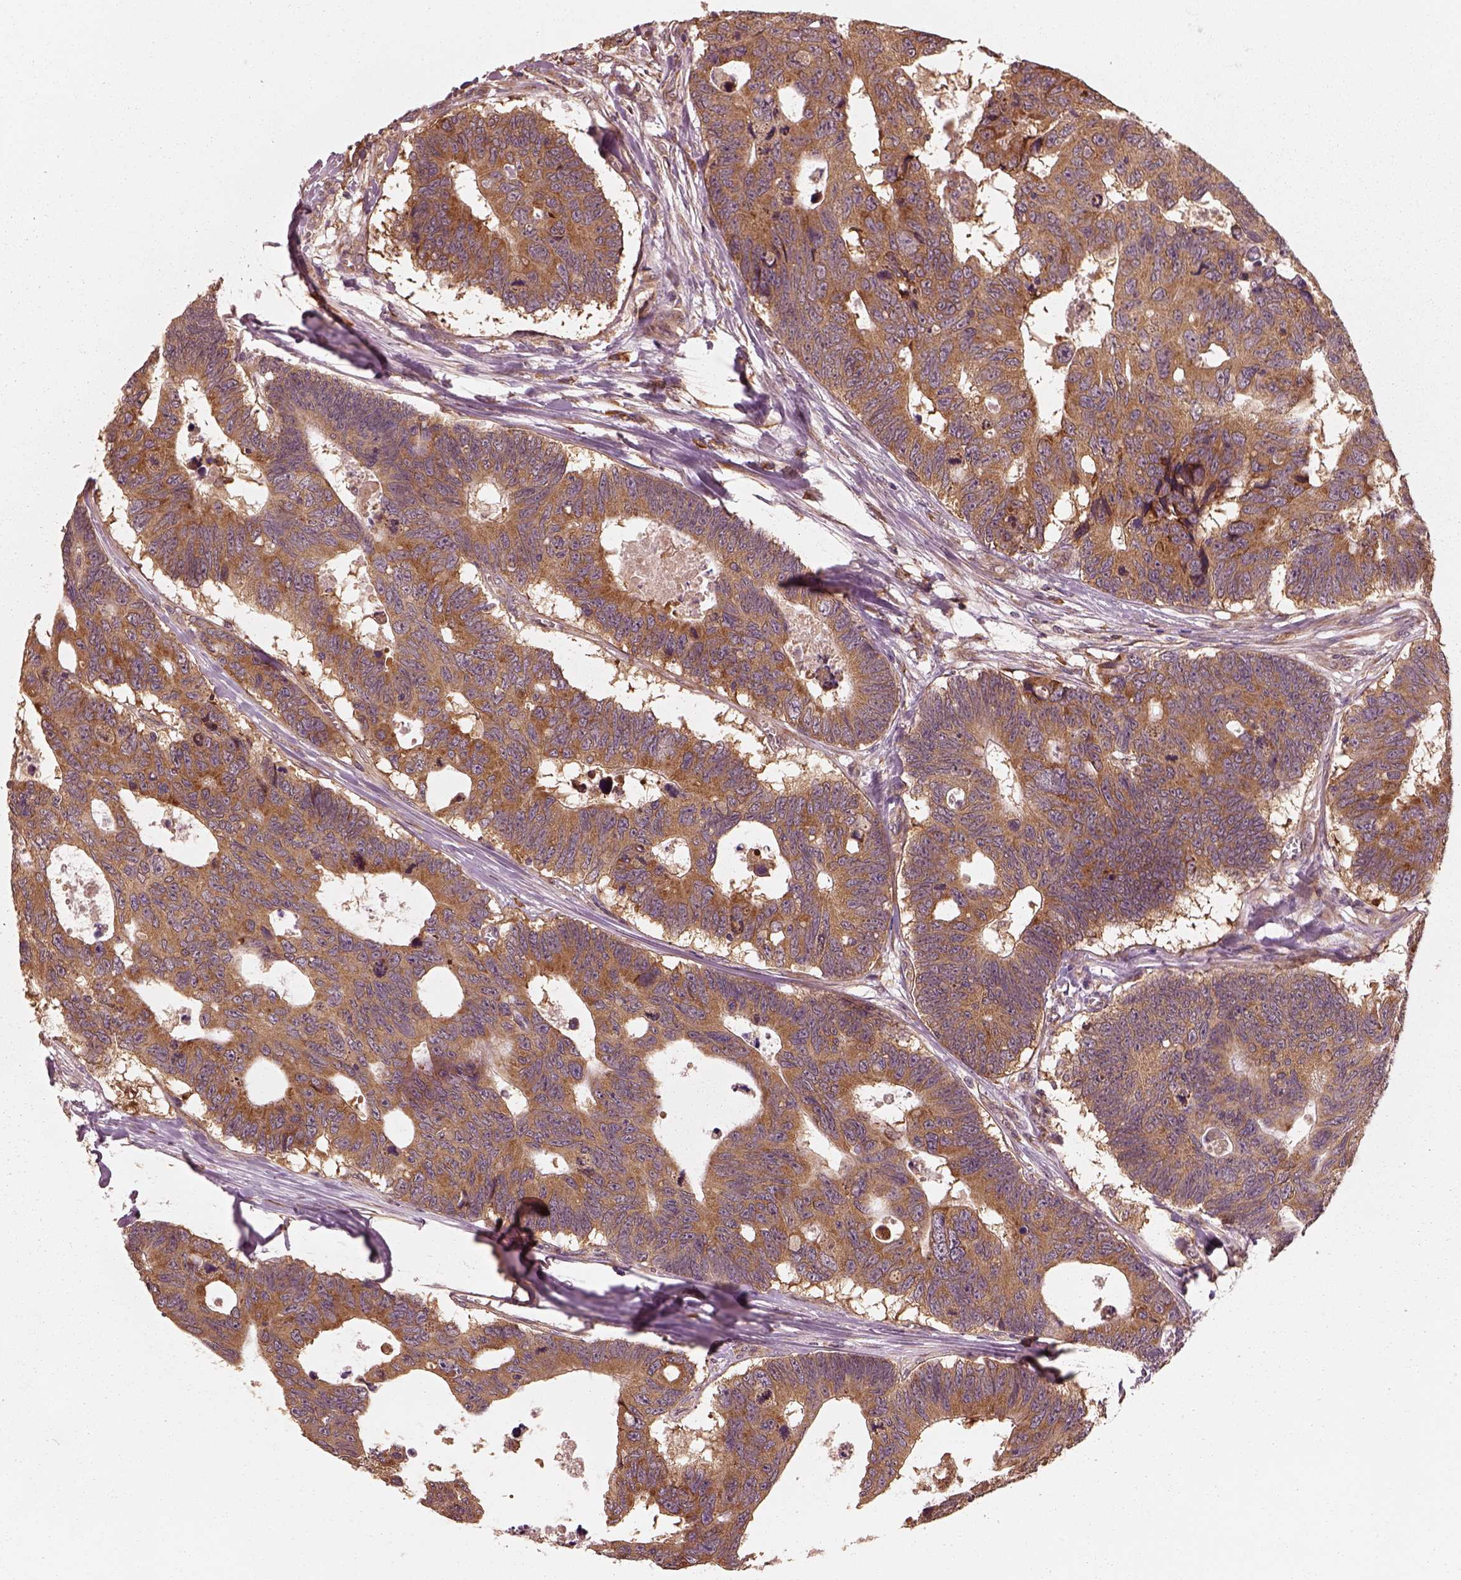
{"staining": {"intensity": "moderate", "quantity": ">75%", "location": "cytoplasmic/membranous"}, "tissue": "colorectal cancer", "cell_type": "Tumor cells", "image_type": "cancer", "snomed": [{"axis": "morphology", "description": "Adenocarcinoma, NOS"}, {"axis": "topography", "description": "Colon"}], "caption": "A brown stain labels moderate cytoplasmic/membranous staining of a protein in human colorectal cancer tumor cells. (DAB (3,3'-diaminobenzidine) = brown stain, brightfield microscopy at high magnification).", "gene": "RPS5", "patient": {"sex": "female", "age": 77}}